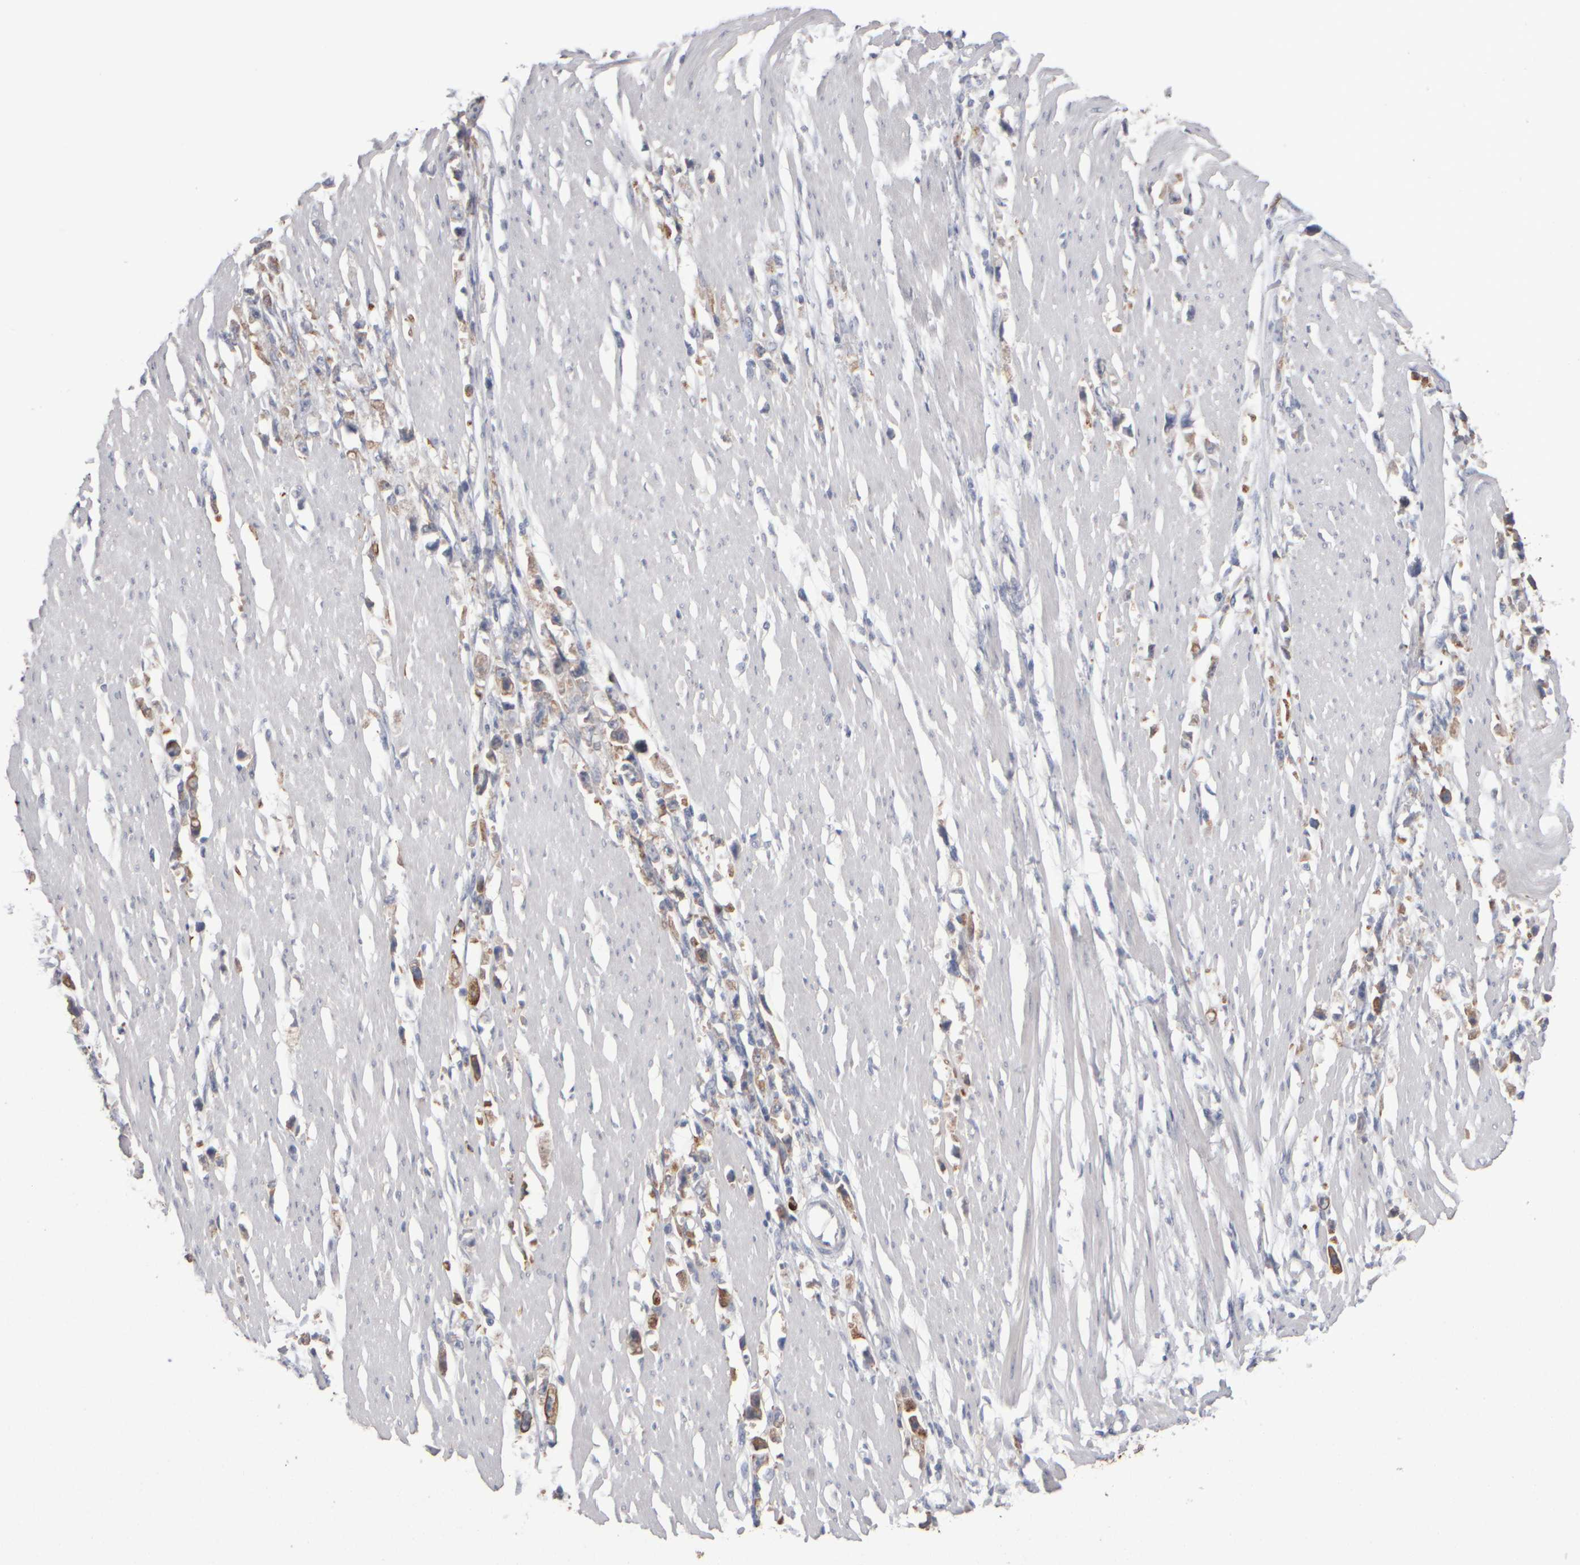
{"staining": {"intensity": "moderate", "quantity": "<25%", "location": "cytoplasmic/membranous"}, "tissue": "stomach cancer", "cell_type": "Tumor cells", "image_type": "cancer", "snomed": [{"axis": "morphology", "description": "Adenocarcinoma, NOS"}, {"axis": "topography", "description": "Stomach"}], "caption": "This photomicrograph displays immunohistochemistry (IHC) staining of human stomach cancer (adenocarcinoma), with low moderate cytoplasmic/membranous staining in approximately <25% of tumor cells.", "gene": "EPHX2", "patient": {"sex": "female", "age": 59}}